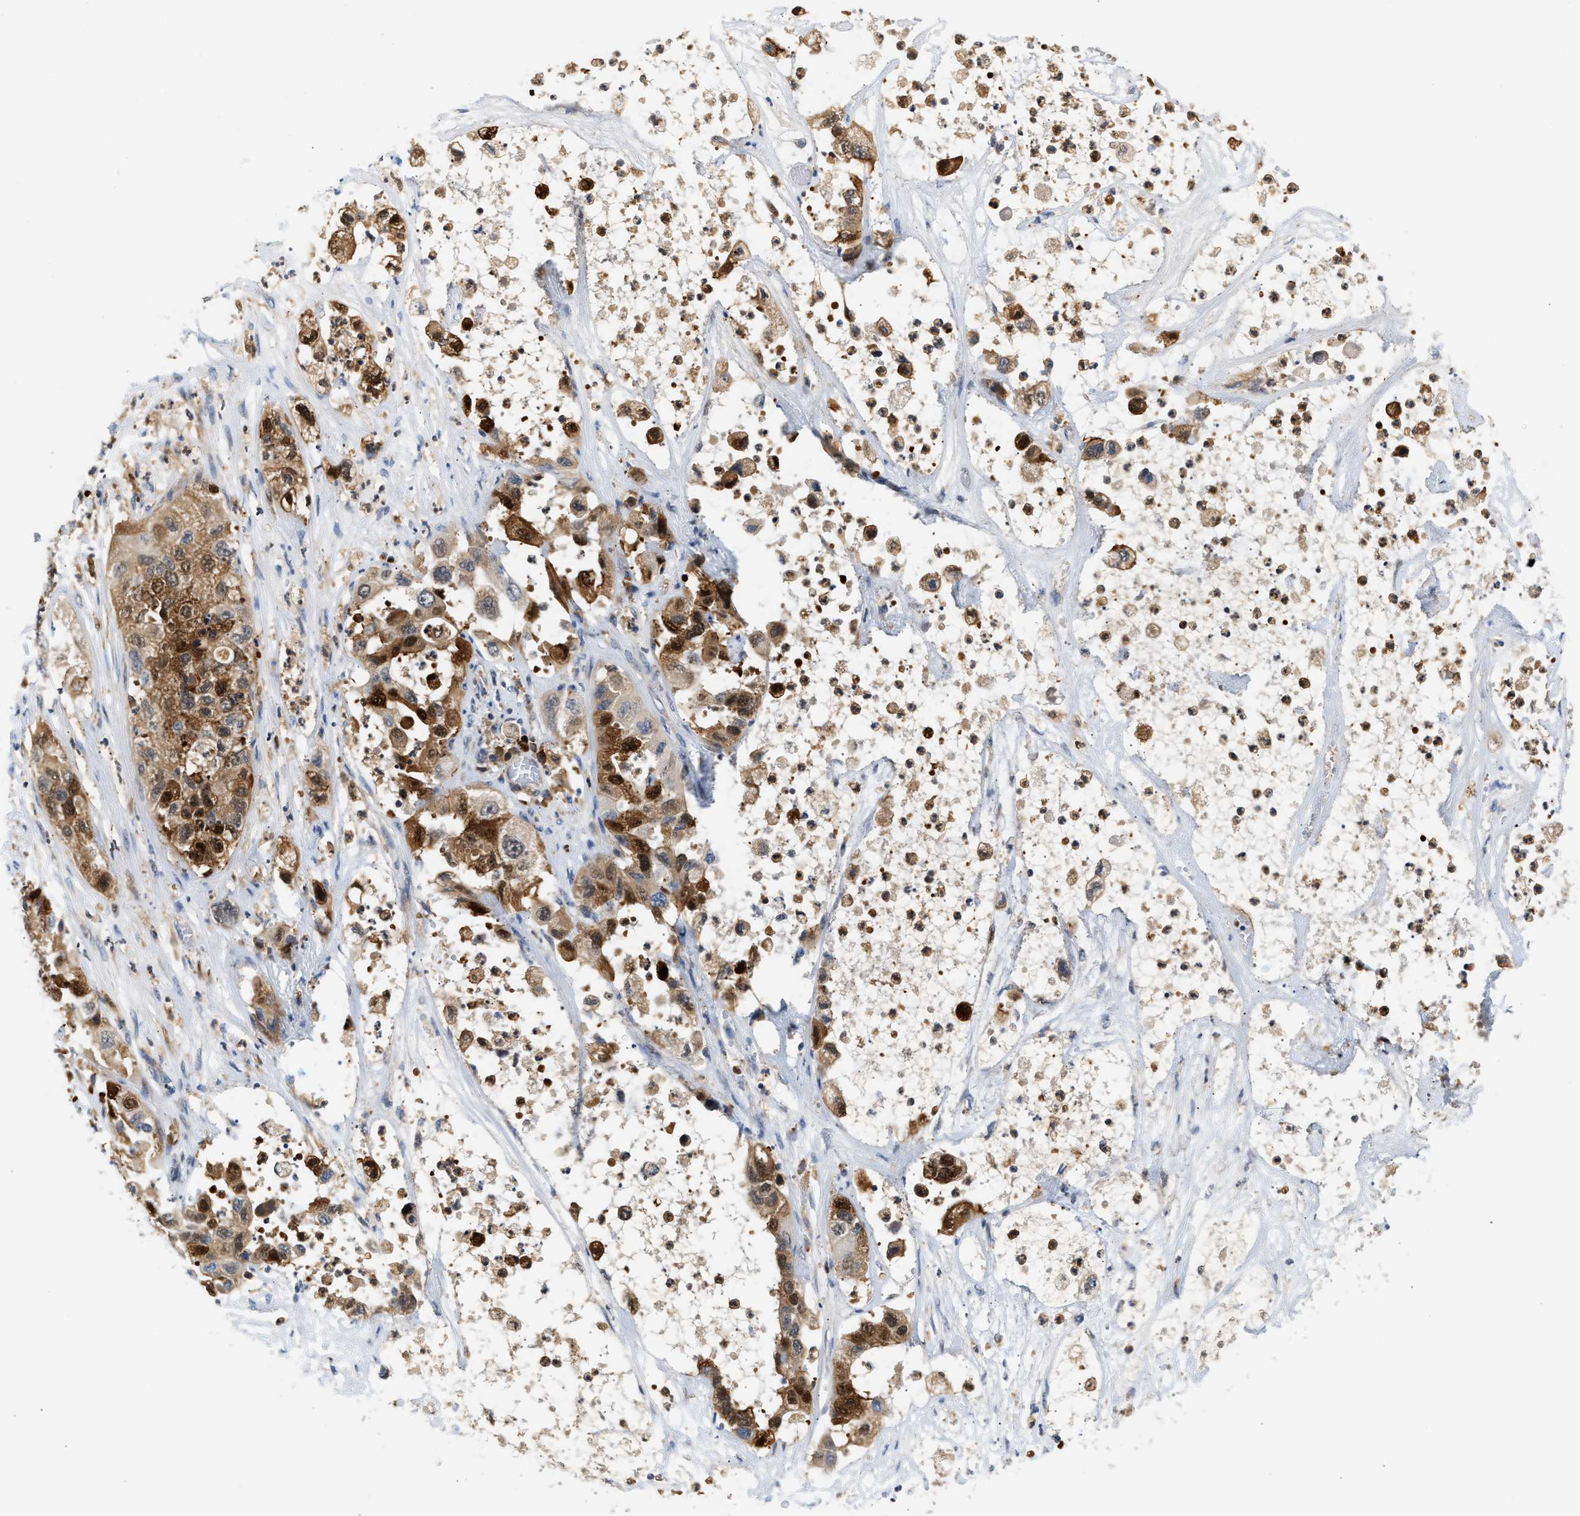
{"staining": {"intensity": "moderate", "quantity": "25%-75%", "location": "cytoplasmic/membranous,nuclear"}, "tissue": "pancreatic cancer", "cell_type": "Tumor cells", "image_type": "cancer", "snomed": [{"axis": "morphology", "description": "Adenocarcinoma, NOS"}, {"axis": "topography", "description": "Pancreas"}], "caption": "A photomicrograph of pancreatic cancer stained for a protein reveals moderate cytoplasmic/membranous and nuclear brown staining in tumor cells.", "gene": "SLIT2", "patient": {"sex": "female", "age": 78}}